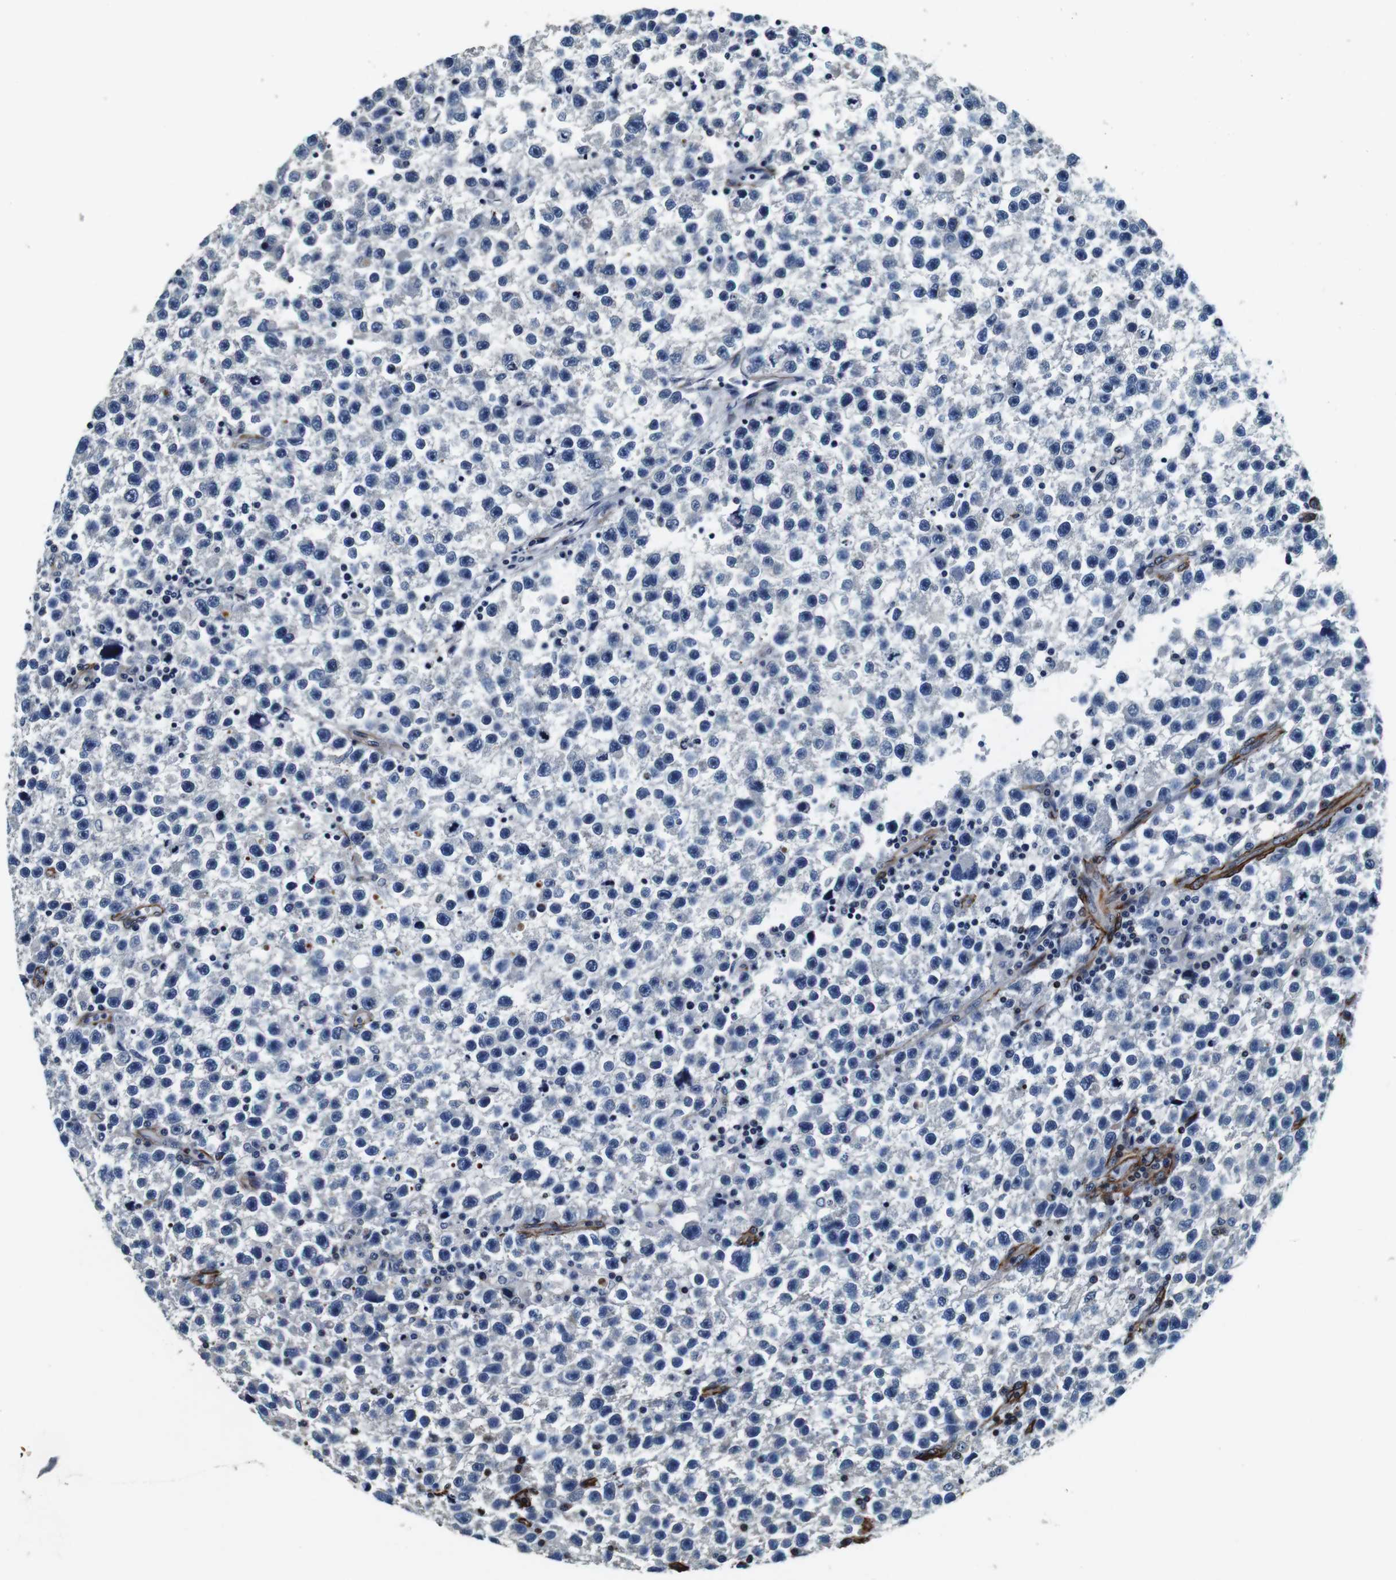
{"staining": {"intensity": "negative", "quantity": "none", "location": "none"}, "tissue": "testis cancer", "cell_type": "Tumor cells", "image_type": "cancer", "snomed": [{"axis": "morphology", "description": "Seminoma, NOS"}, {"axis": "topography", "description": "Testis"}], "caption": "Human testis cancer stained for a protein using immunohistochemistry exhibits no expression in tumor cells.", "gene": "GJE1", "patient": {"sex": "male", "age": 33}}